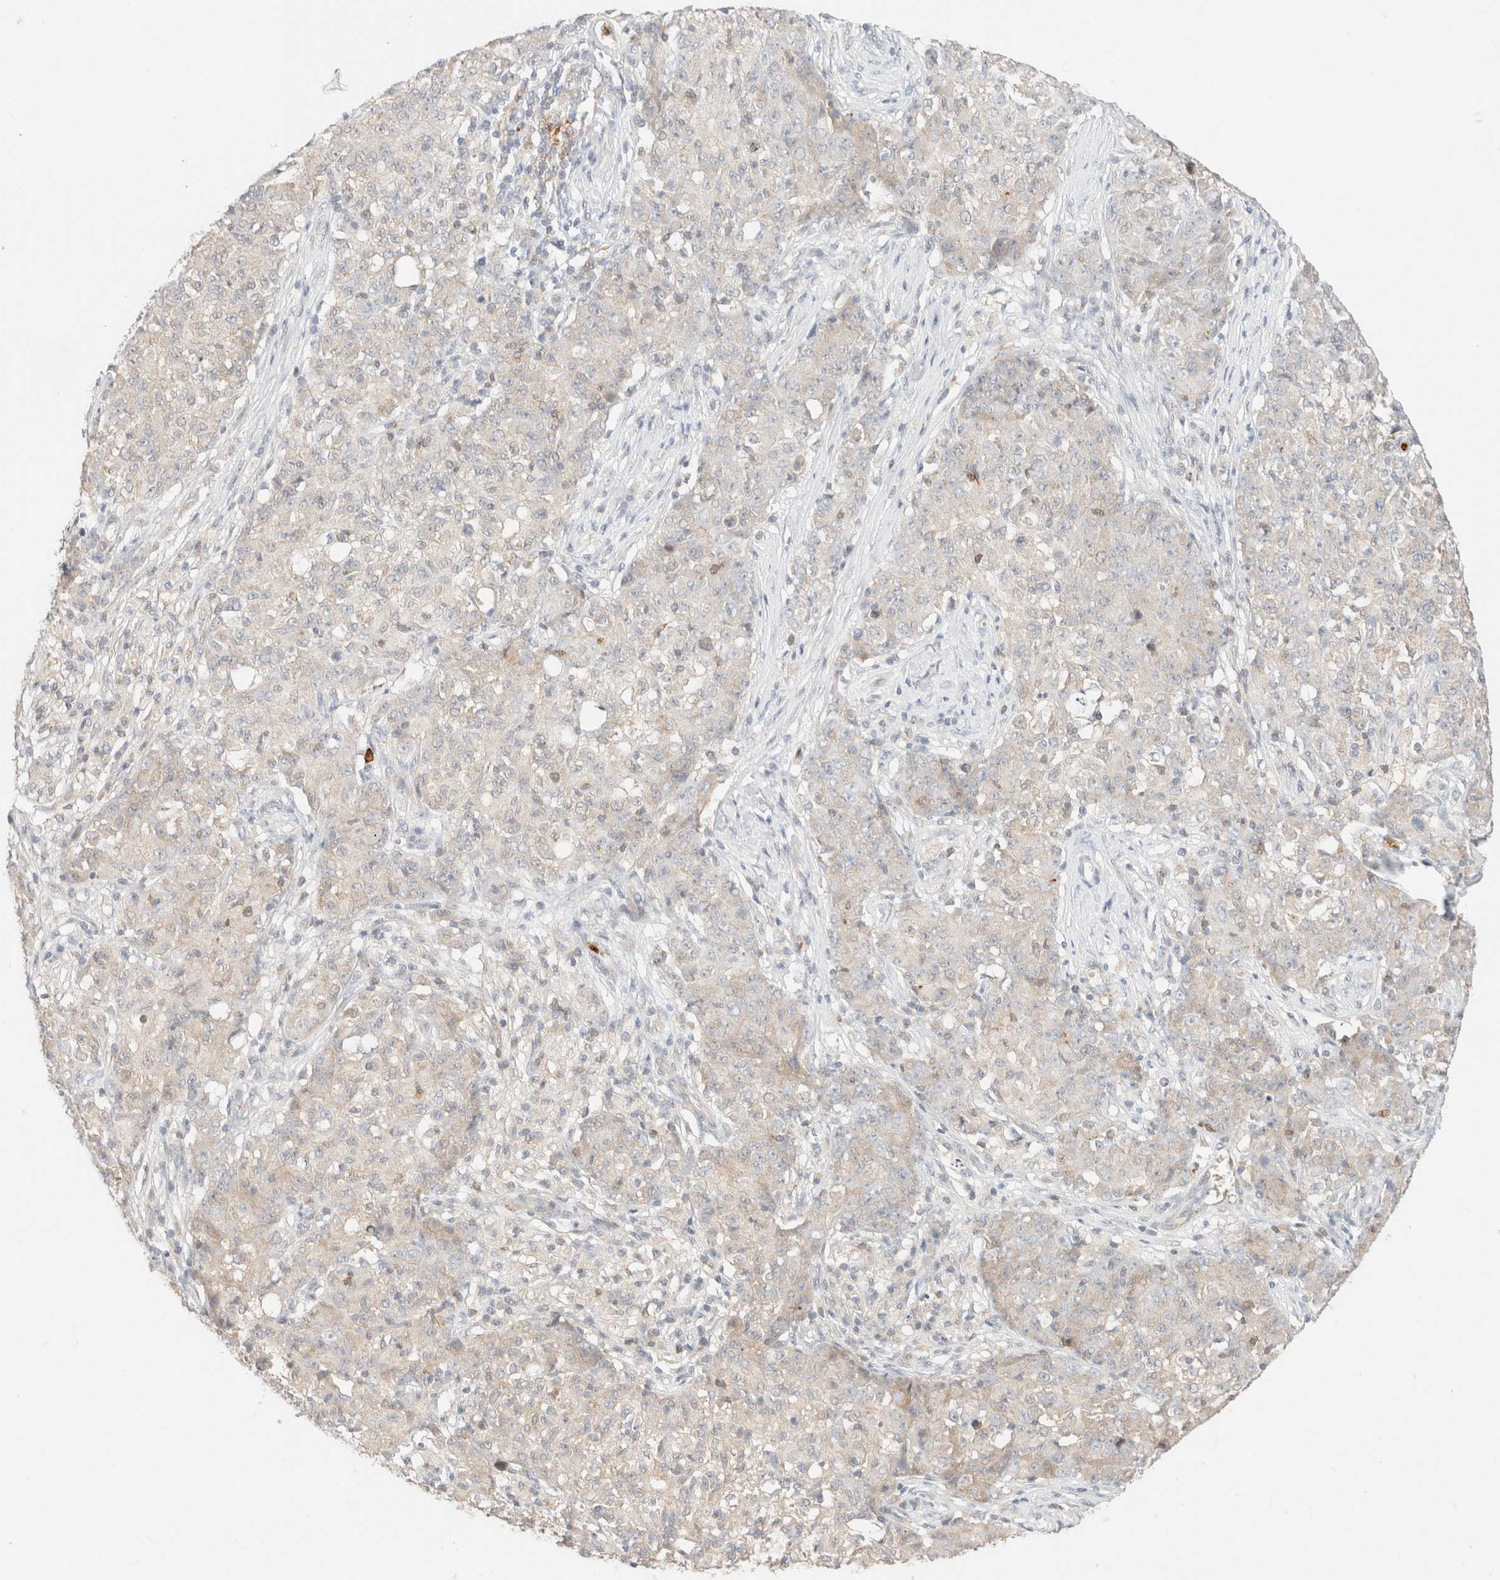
{"staining": {"intensity": "weak", "quantity": "<25%", "location": "cytoplasmic/membranous"}, "tissue": "ovarian cancer", "cell_type": "Tumor cells", "image_type": "cancer", "snomed": [{"axis": "morphology", "description": "Carcinoma, endometroid"}, {"axis": "topography", "description": "Ovary"}], "caption": "Image shows no significant protein positivity in tumor cells of ovarian cancer.", "gene": "SGSM2", "patient": {"sex": "female", "age": 42}}